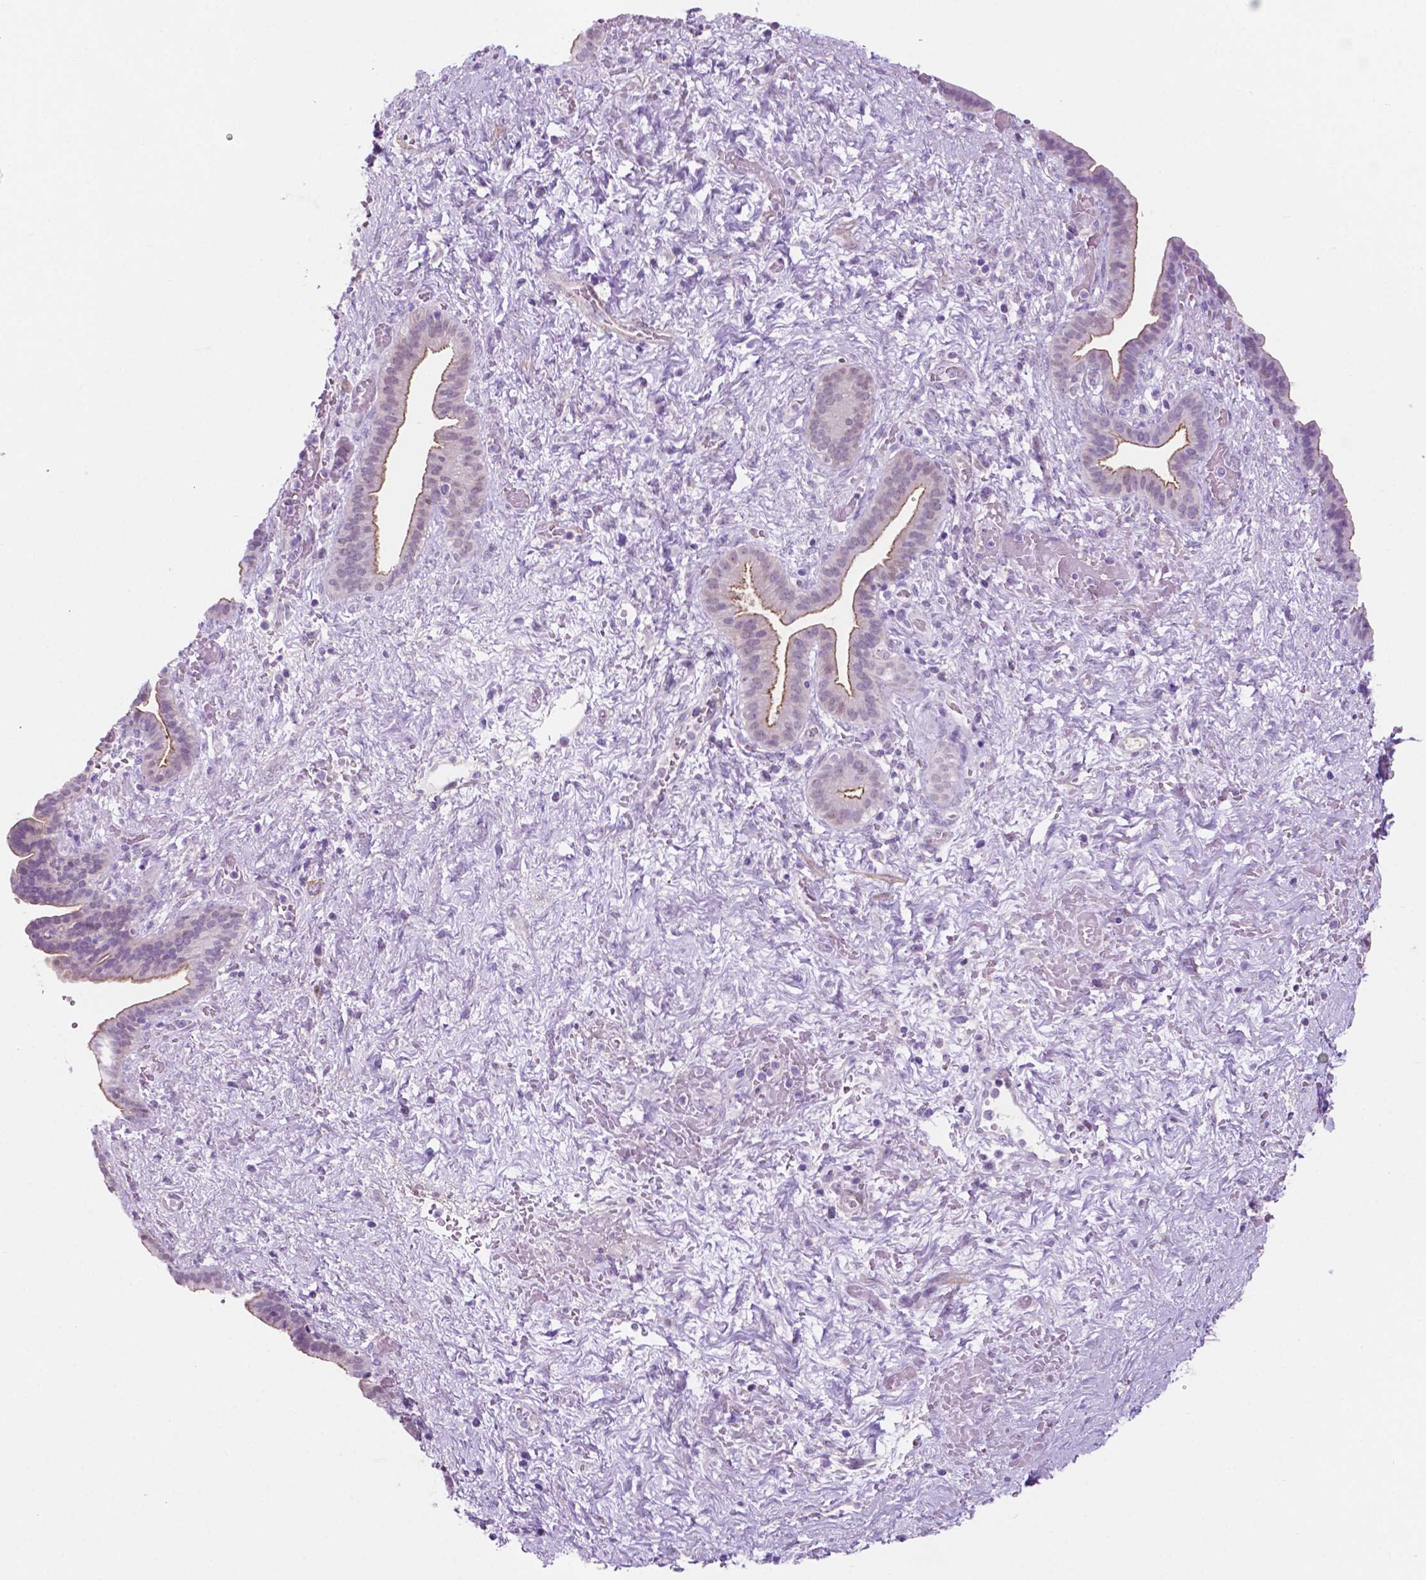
{"staining": {"intensity": "negative", "quantity": "none", "location": "none"}, "tissue": "pancreatic cancer", "cell_type": "Tumor cells", "image_type": "cancer", "snomed": [{"axis": "morphology", "description": "Adenocarcinoma, NOS"}, {"axis": "topography", "description": "Pancreas"}], "caption": "This is an IHC image of pancreatic adenocarcinoma. There is no positivity in tumor cells.", "gene": "ACY3", "patient": {"sex": "male", "age": 44}}